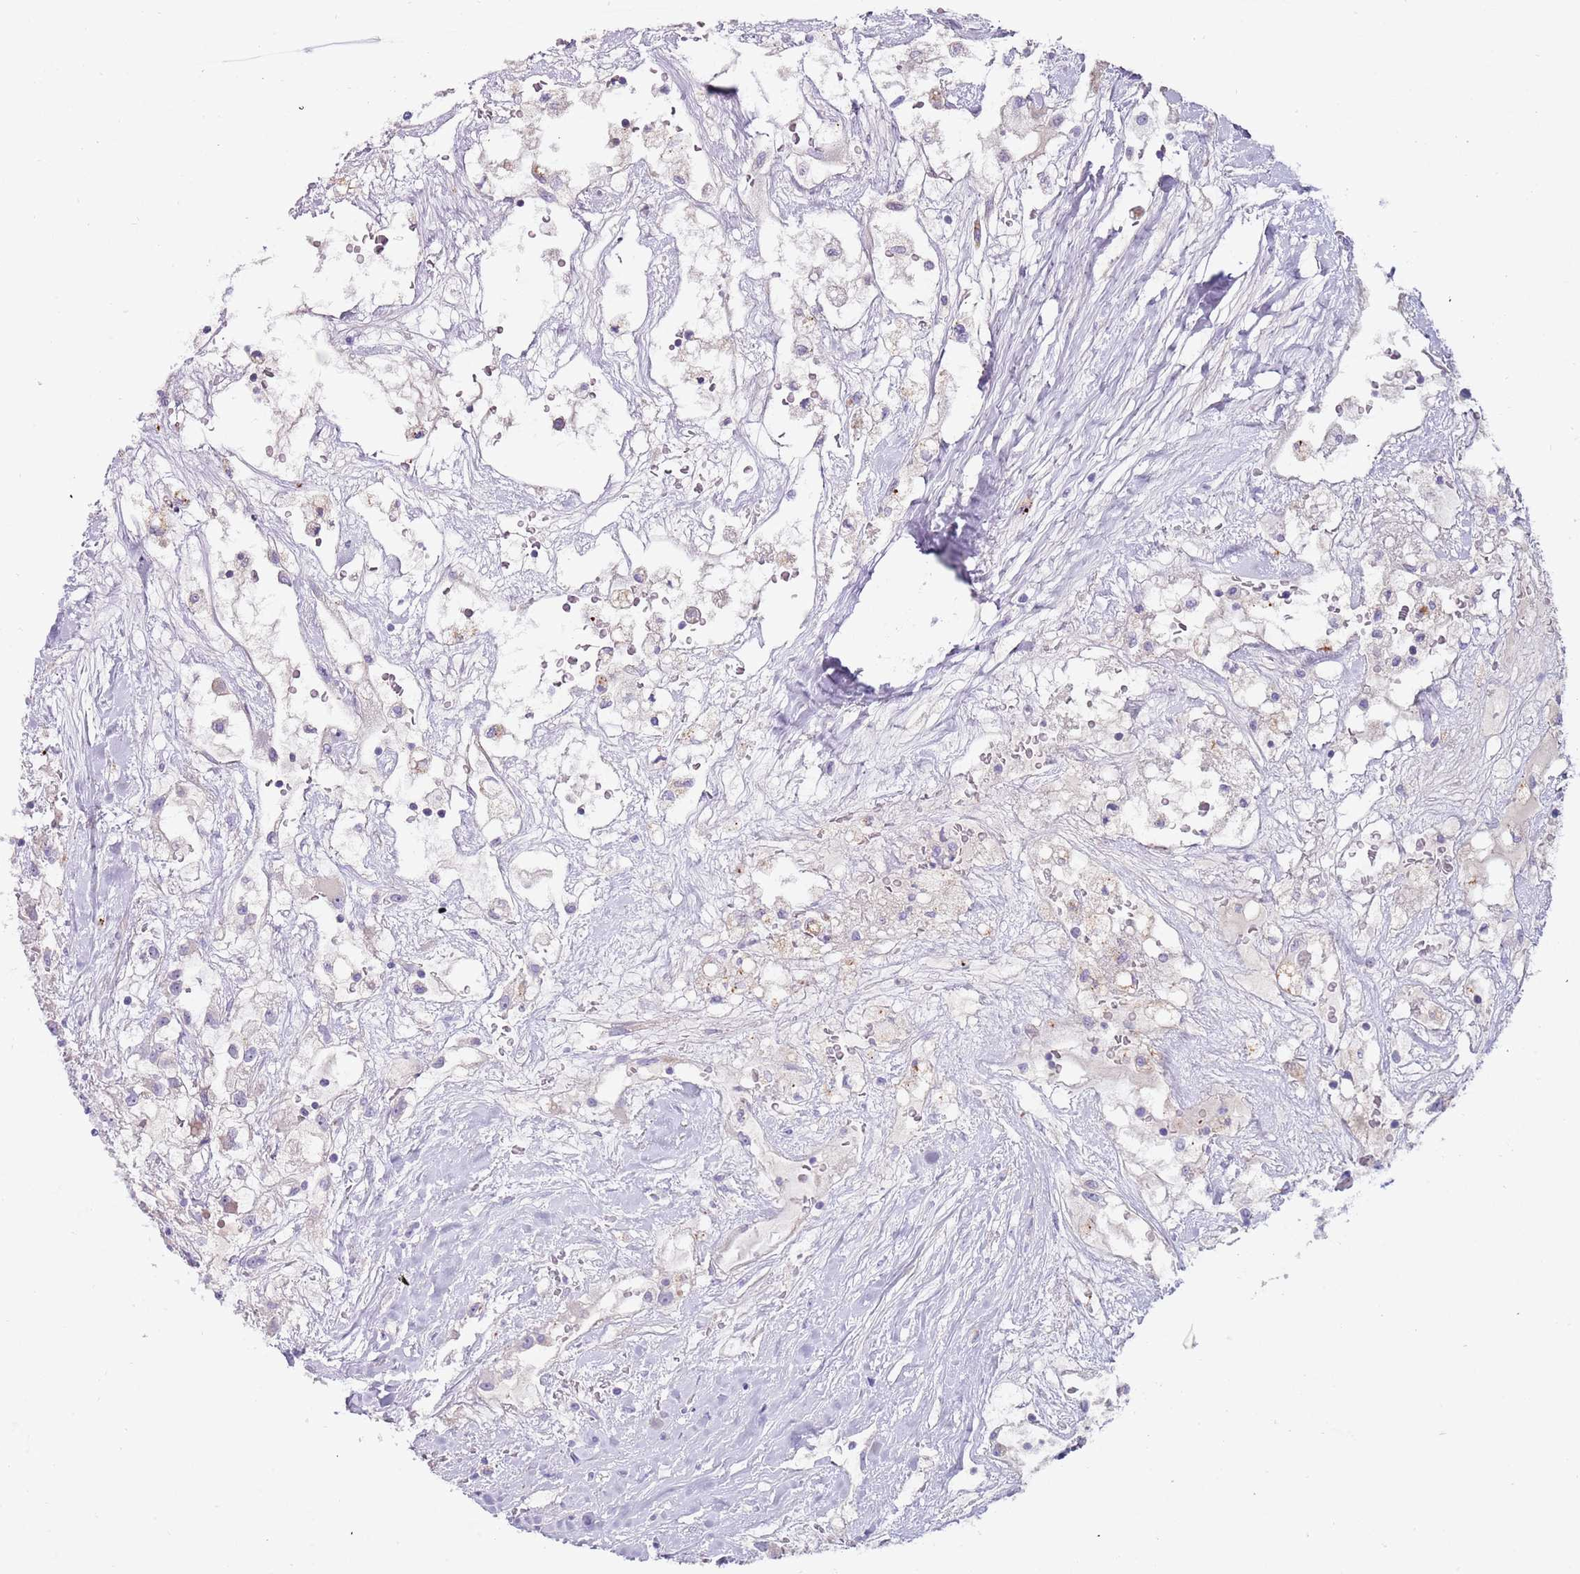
{"staining": {"intensity": "negative", "quantity": "none", "location": "none"}, "tissue": "renal cancer", "cell_type": "Tumor cells", "image_type": "cancer", "snomed": [{"axis": "morphology", "description": "Adenocarcinoma, NOS"}, {"axis": "topography", "description": "Kidney"}], "caption": "High power microscopy image of an IHC histopathology image of renal adenocarcinoma, revealing no significant expression in tumor cells. (DAB (3,3'-diaminobenzidine) immunohistochemistry visualized using brightfield microscopy, high magnification).", "gene": "LRRN3", "patient": {"sex": "male", "age": 59}}